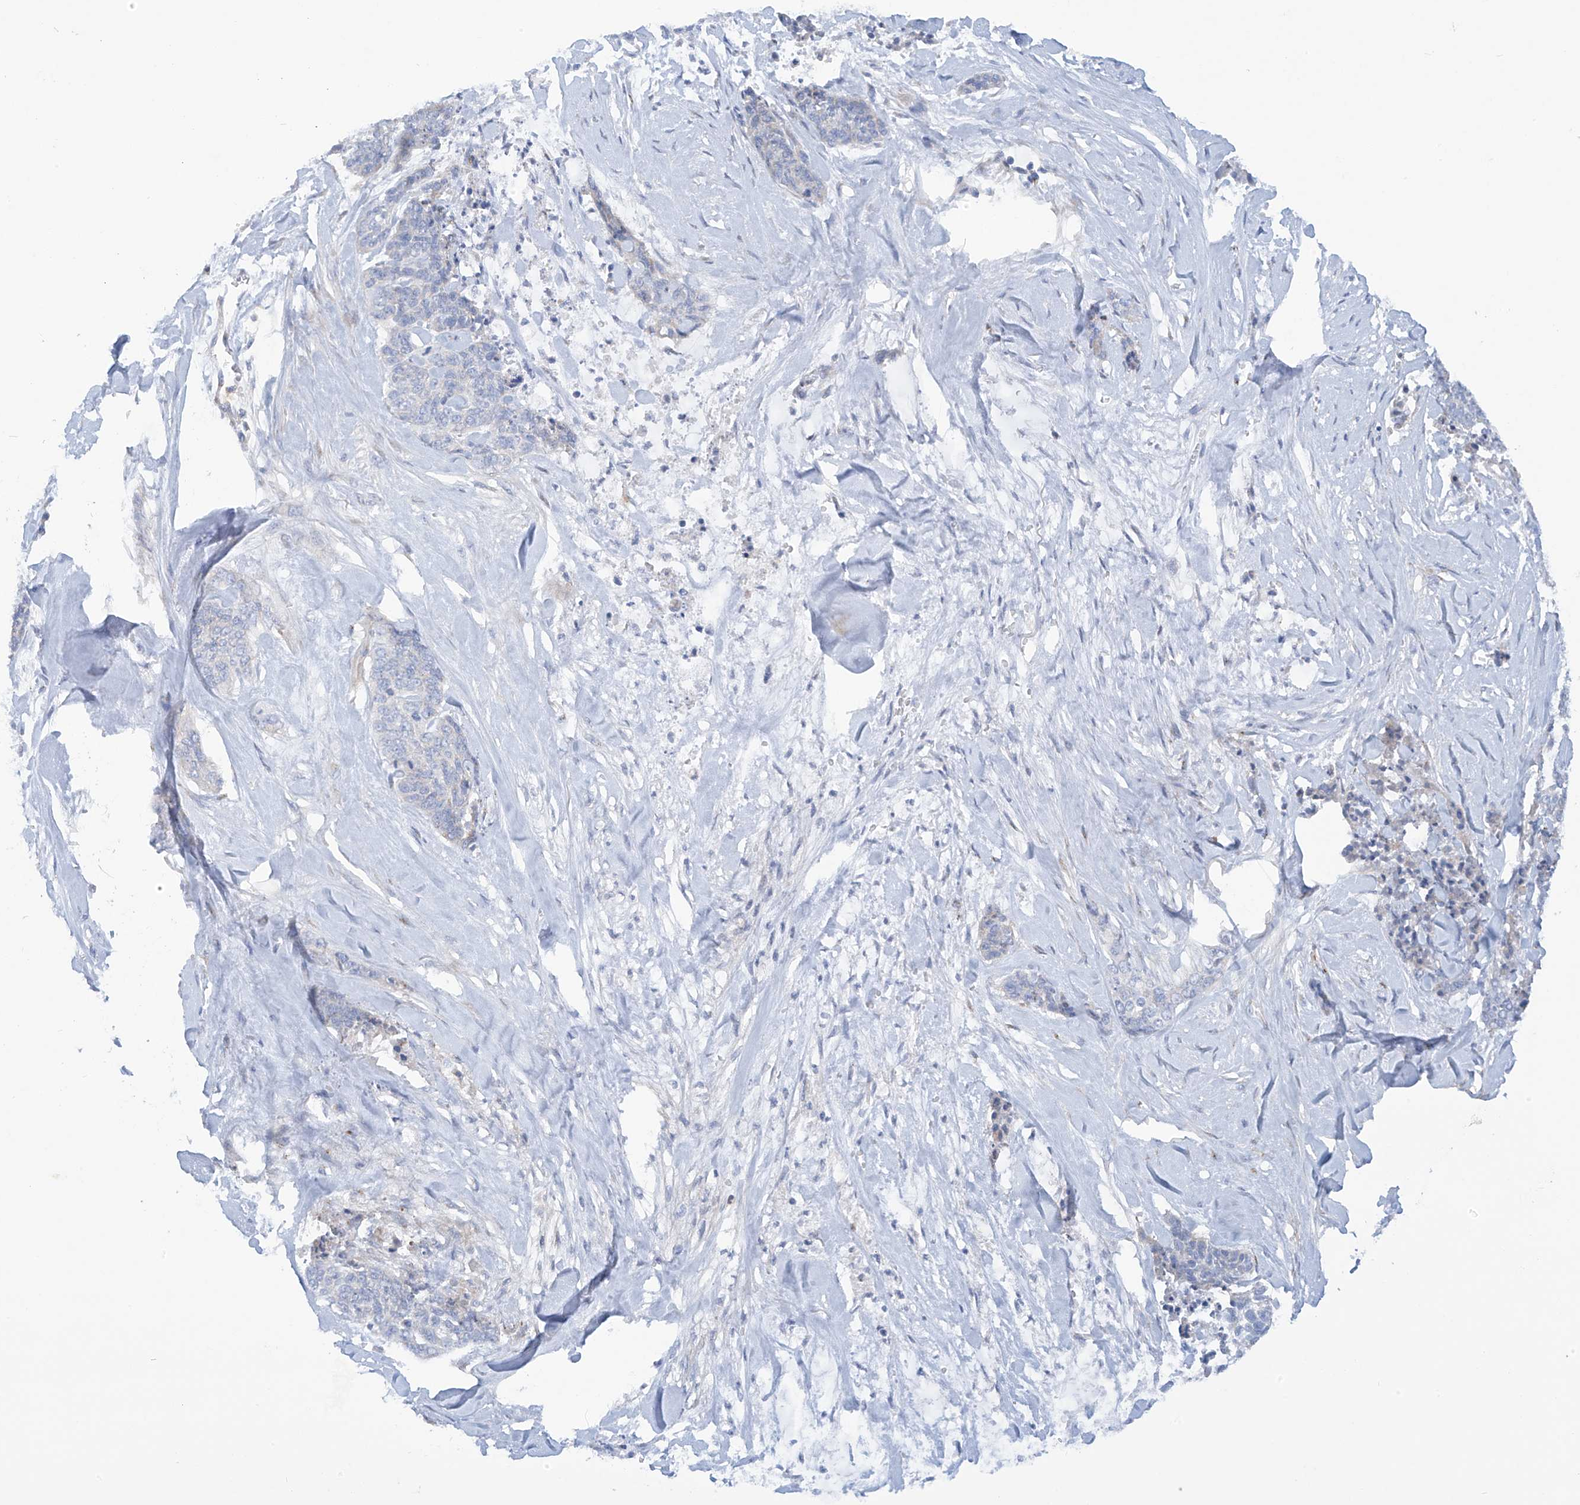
{"staining": {"intensity": "negative", "quantity": "none", "location": "none"}, "tissue": "skin cancer", "cell_type": "Tumor cells", "image_type": "cancer", "snomed": [{"axis": "morphology", "description": "Basal cell carcinoma"}, {"axis": "topography", "description": "Skin"}], "caption": "The histopathology image reveals no significant staining in tumor cells of skin cancer.", "gene": "TRMT2B", "patient": {"sex": "female", "age": 64}}